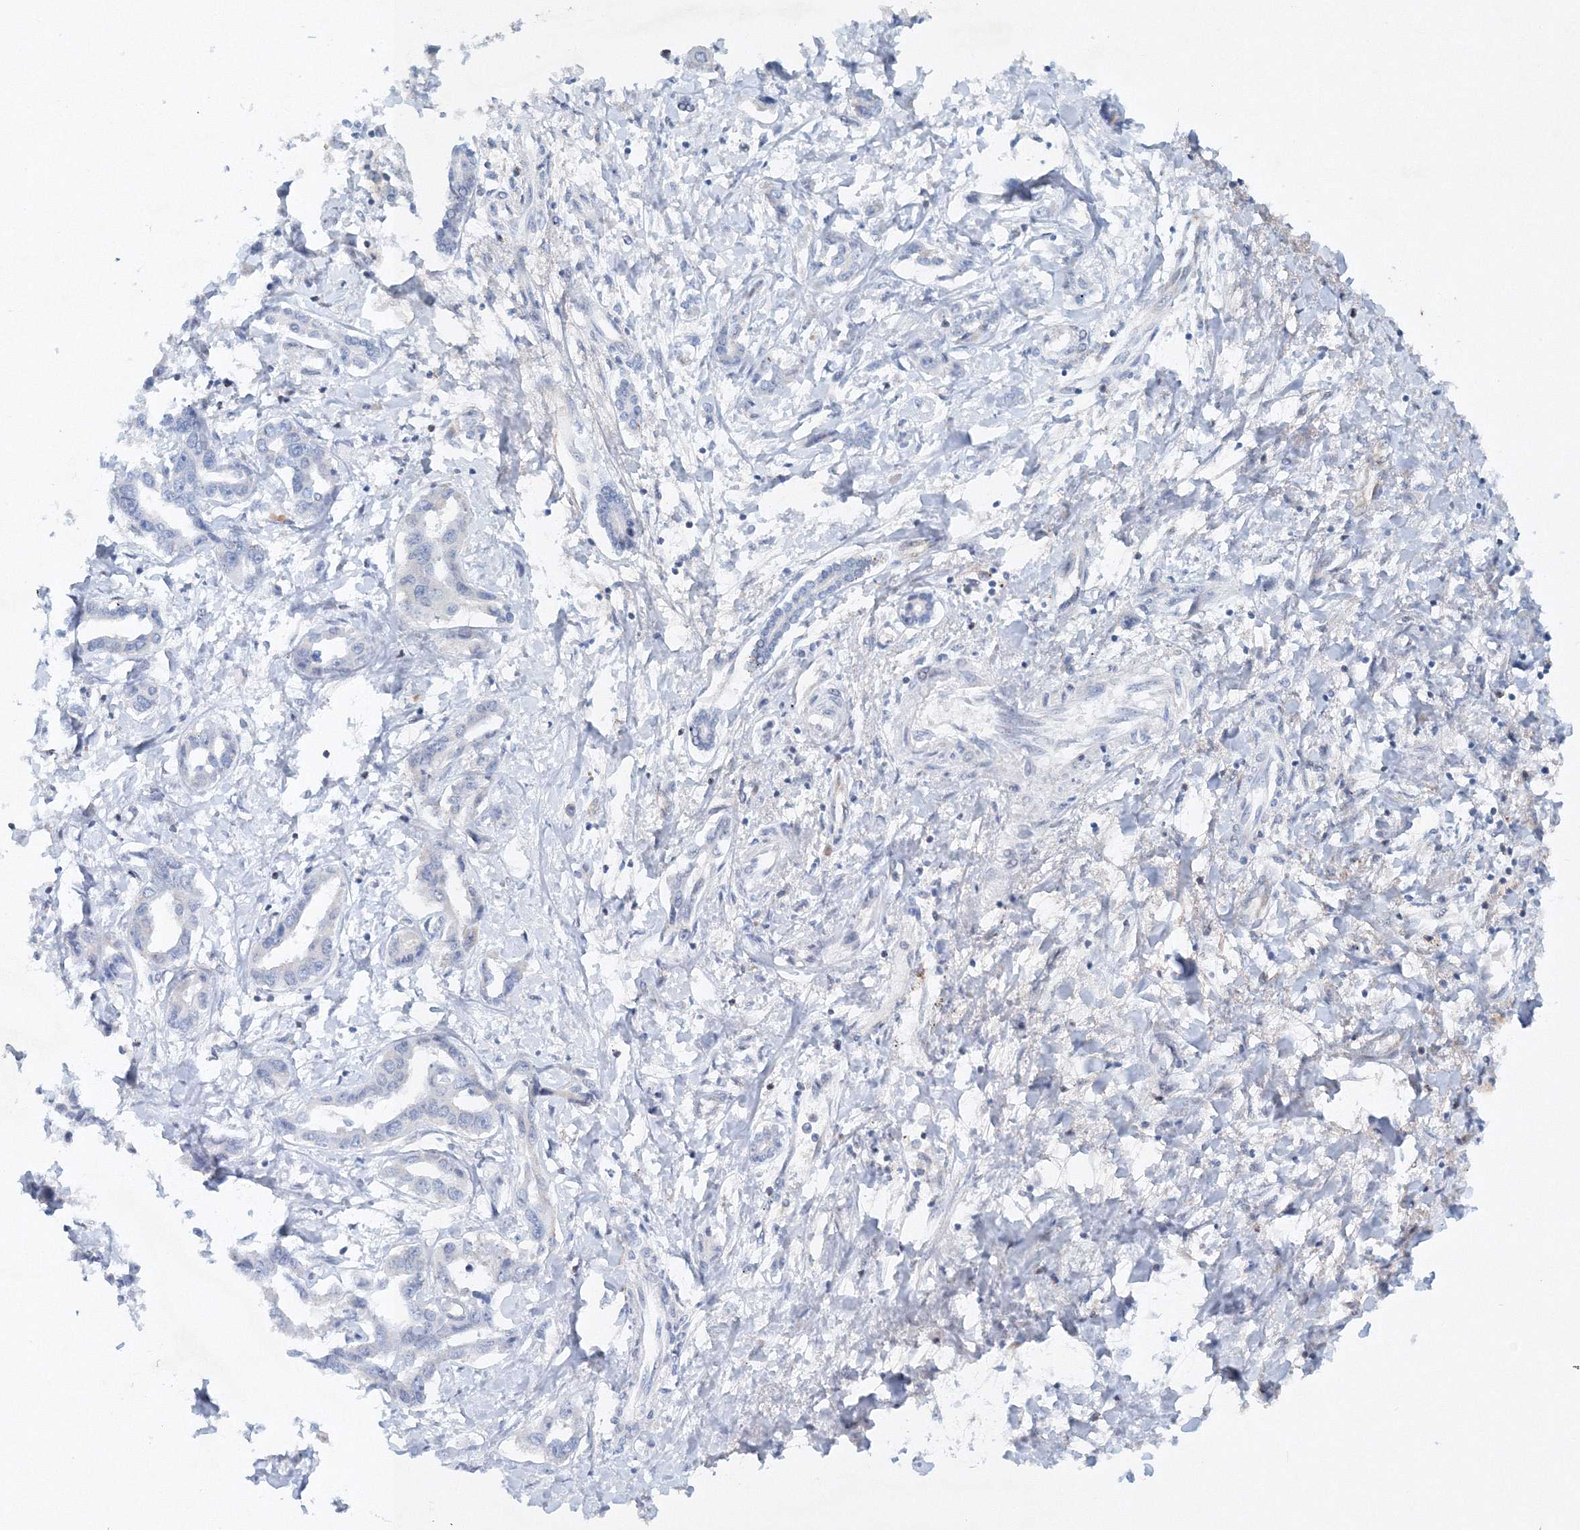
{"staining": {"intensity": "negative", "quantity": "none", "location": "none"}, "tissue": "liver cancer", "cell_type": "Tumor cells", "image_type": "cancer", "snomed": [{"axis": "morphology", "description": "Cholangiocarcinoma"}, {"axis": "topography", "description": "Liver"}], "caption": "Immunohistochemistry (IHC) image of liver cancer stained for a protein (brown), which reveals no positivity in tumor cells.", "gene": "SH3BP5", "patient": {"sex": "male", "age": 59}}